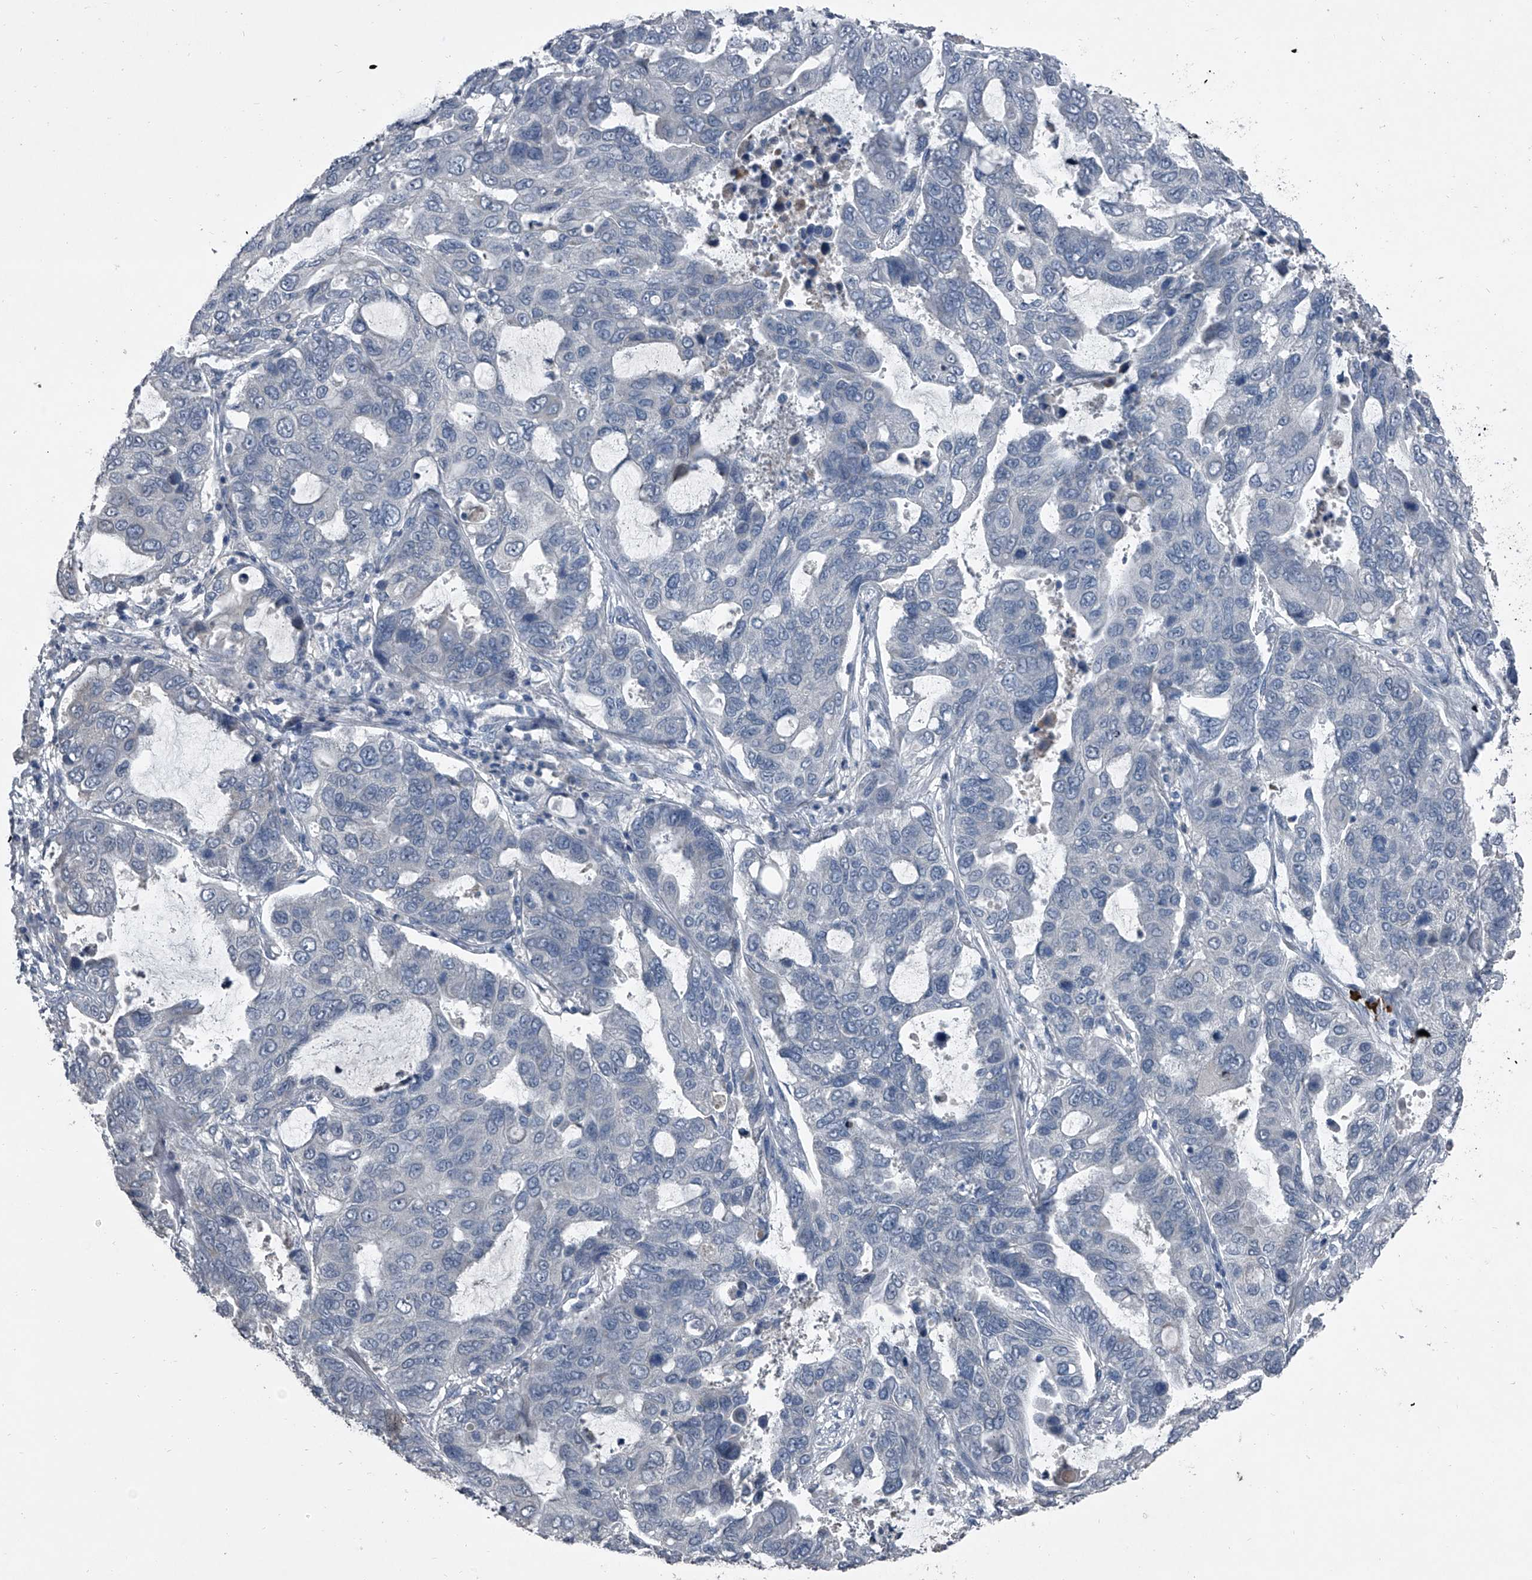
{"staining": {"intensity": "negative", "quantity": "none", "location": "none"}, "tissue": "lung cancer", "cell_type": "Tumor cells", "image_type": "cancer", "snomed": [{"axis": "morphology", "description": "Adenocarcinoma, NOS"}, {"axis": "topography", "description": "Lung"}], "caption": "This is a micrograph of immunohistochemistry staining of adenocarcinoma (lung), which shows no expression in tumor cells.", "gene": "HEPHL1", "patient": {"sex": "male", "age": 64}}